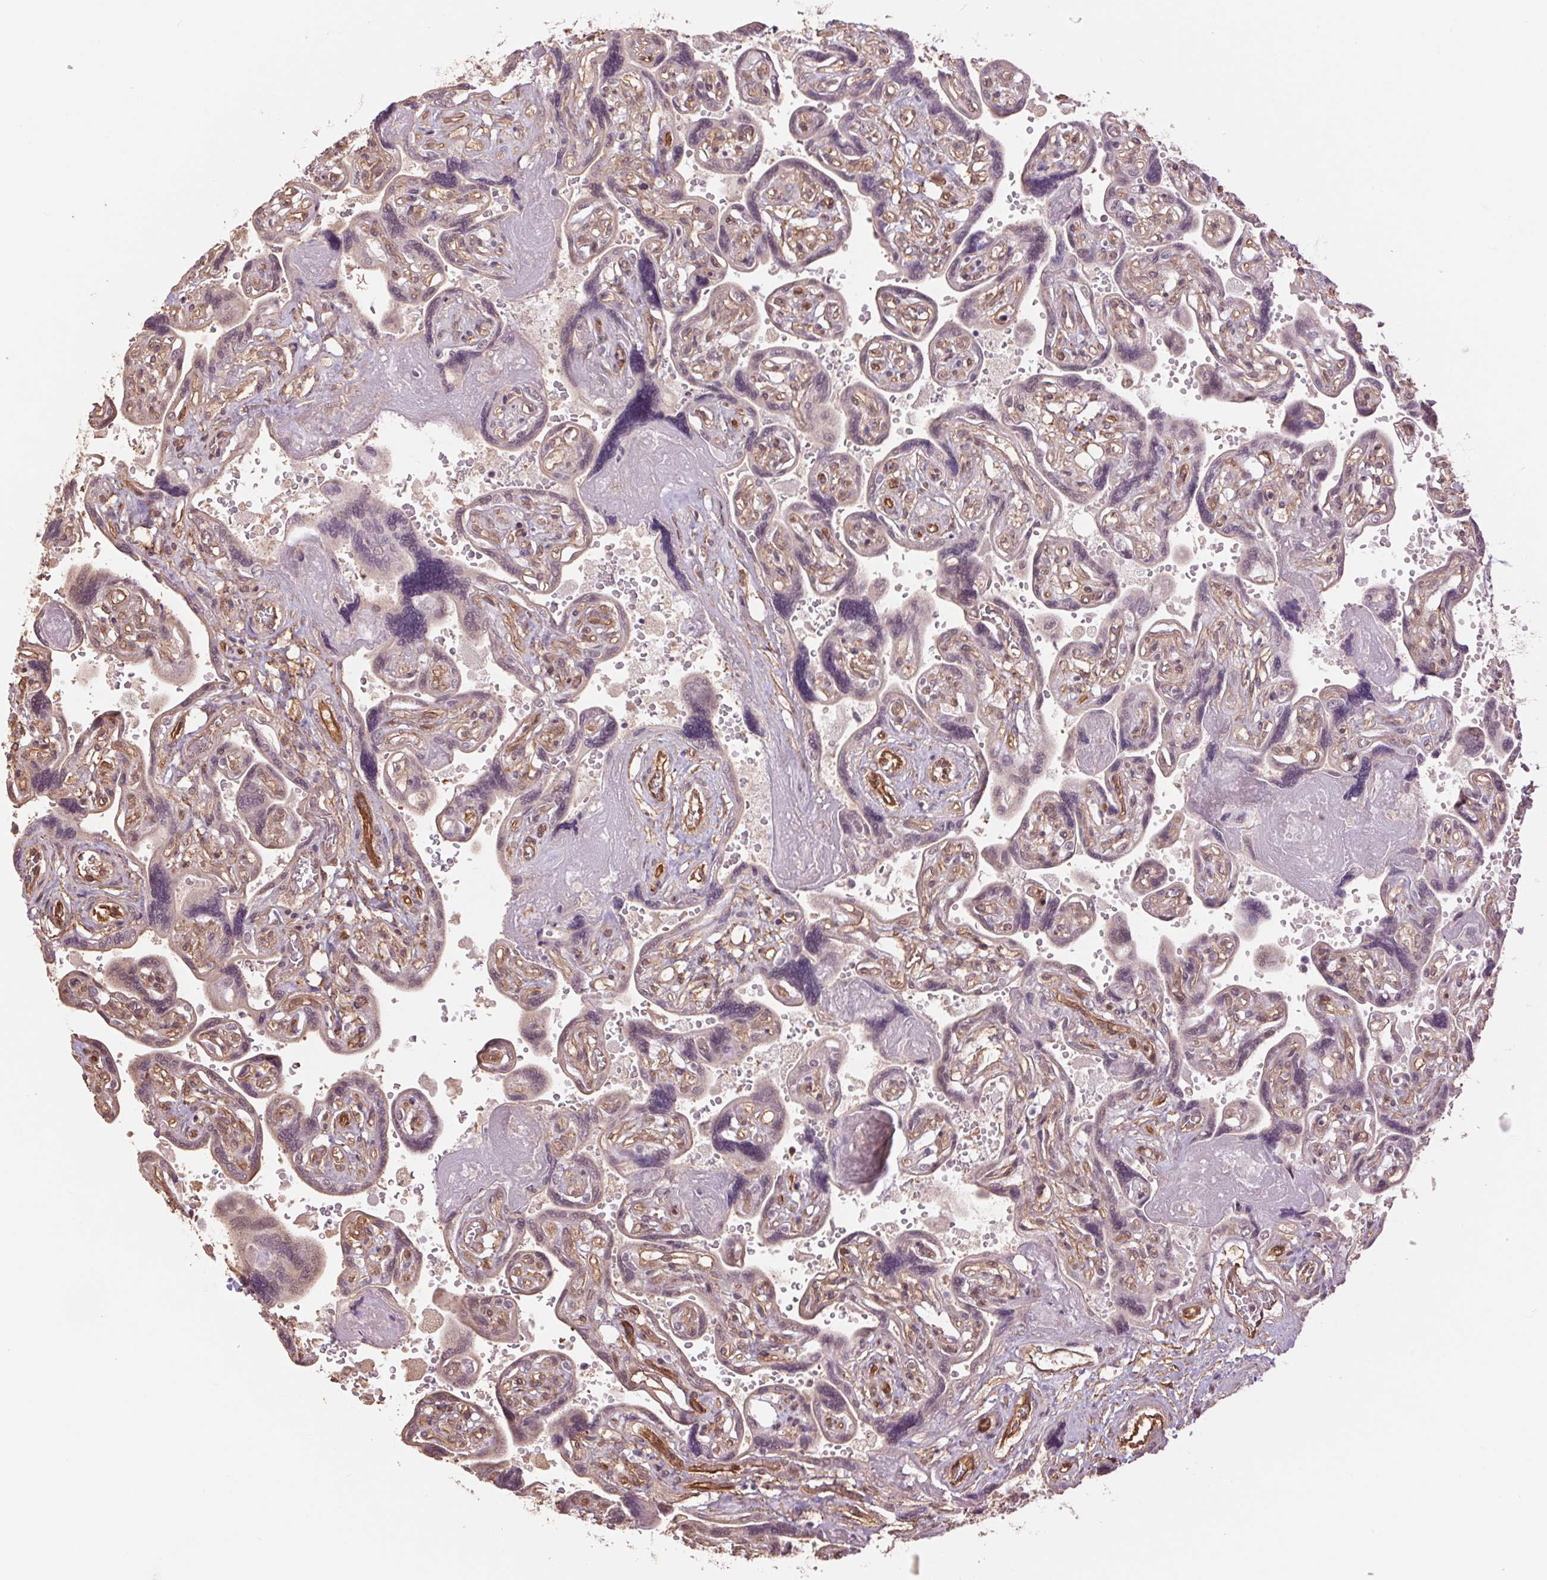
{"staining": {"intensity": "weak", "quantity": ">75%", "location": "cytoplasmic/membranous,nuclear"}, "tissue": "placenta", "cell_type": "Decidual cells", "image_type": "normal", "snomed": [{"axis": "morphology", "description": "Normal tissue, NOS"}, {"axis": "topography", "description": "Placenta"}], "caption": "Weak cytoplasmic/membranous,nuclear expression is identified in approximately >75% of decidual cells in normal placenta. Nuclei are stained in blue.", "gene": "PALM", "patient": {"sex": "female", "age": 32}}